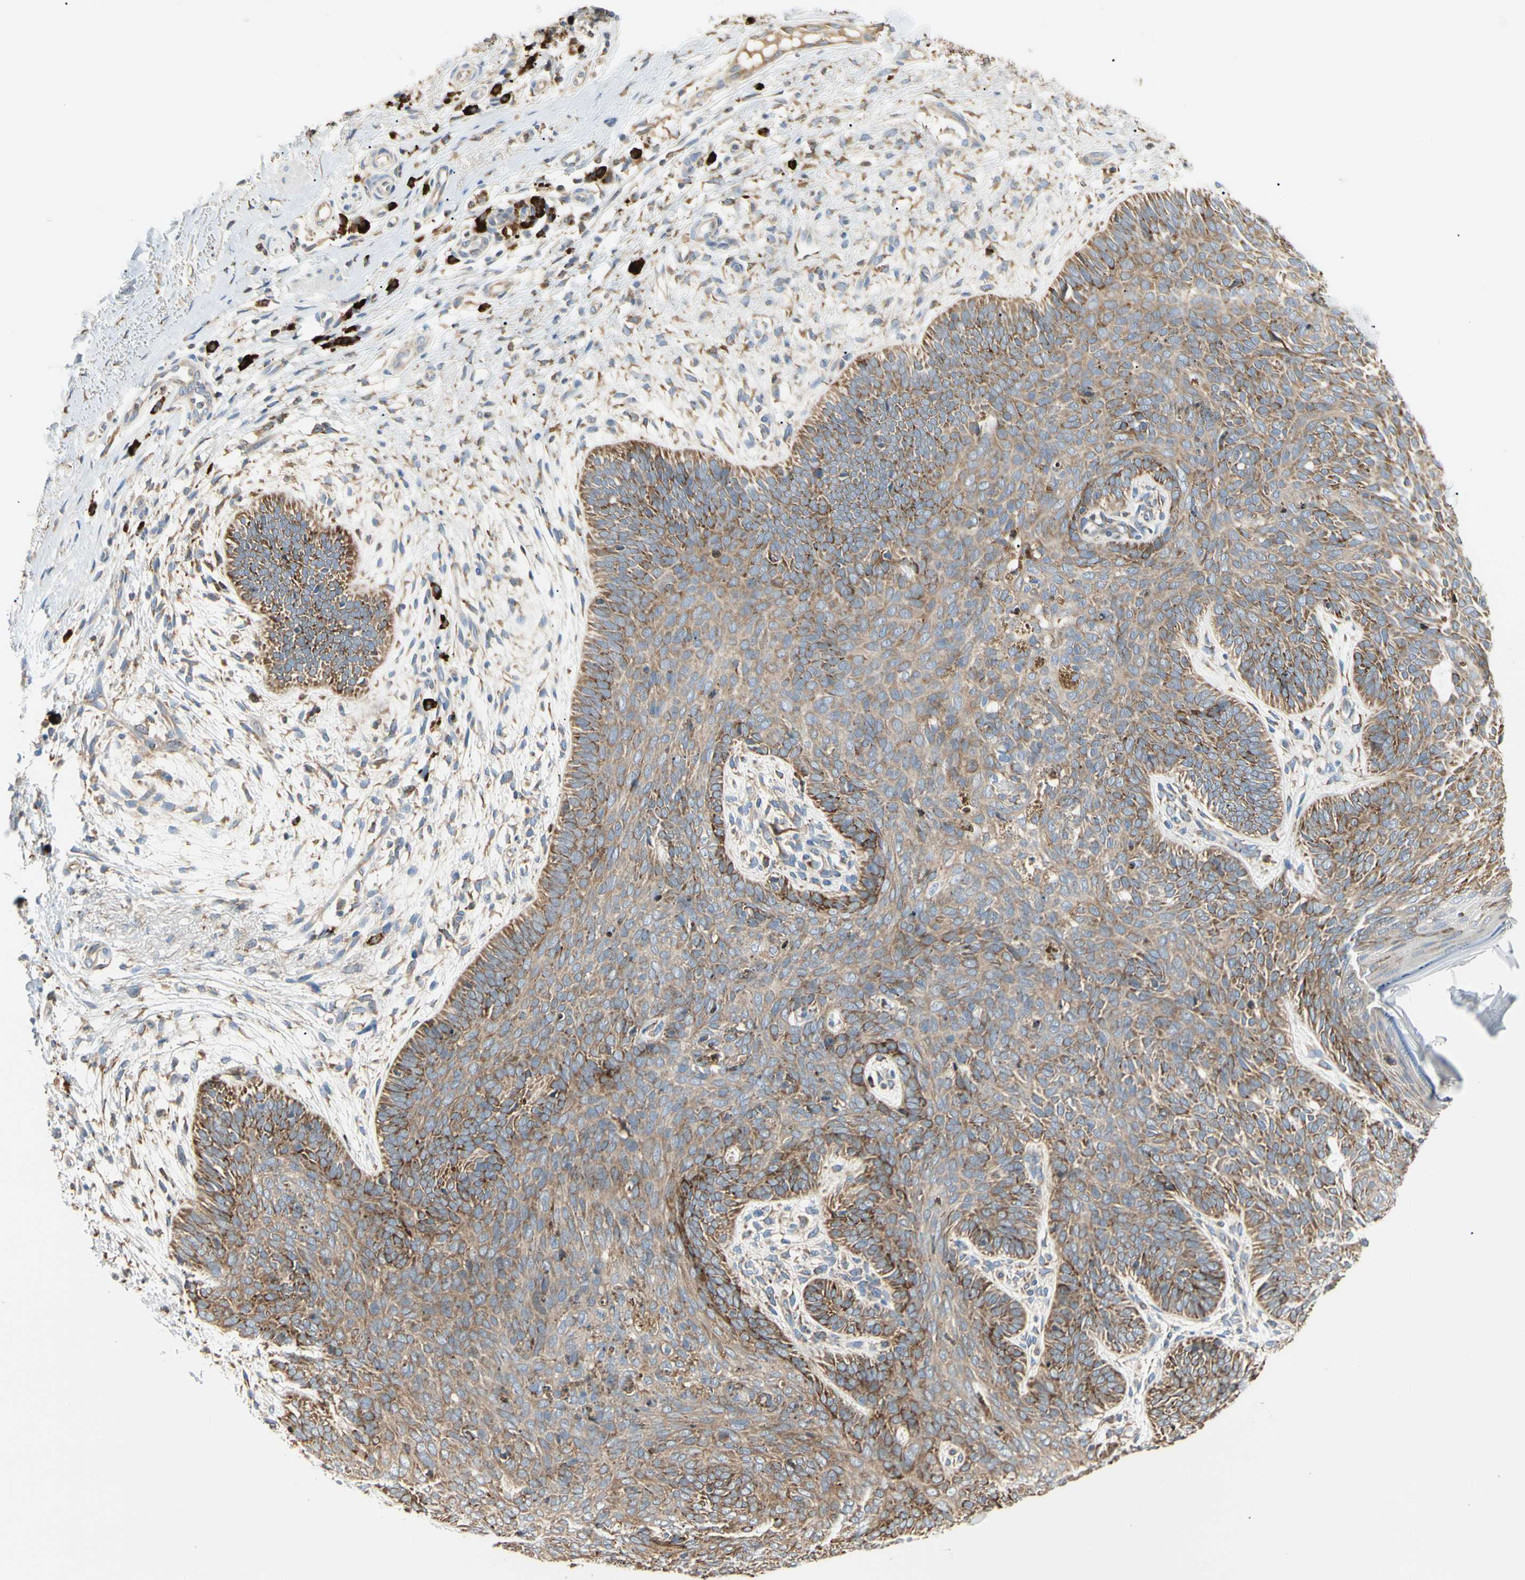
{"staining": {"intensity": "moderate", "quantity": ">75%", "location": "cytoplasmic/membranous"}, "tissue": "skin cancer", "cell_type": "Tumor cells", "image_type": "cancer", "snomed": [{"axis": "morphology", "description": "Normal tissue, NOS"}, {"axis": "morphology", "description": "Basal cell carcinoma"}, {"axis": "topography", "description": "Skin"}], "caption": "The image reveals immunohistochemical staining of basal cell carcinoma (skin). There is moderate cytoplasmic/membranous positivity is appreciated in approximately >75% of tumor cells. (IHC, brightfield microscopy, high magnification).", "gene": "HSP90B1", "patient": {"sex": "male", "age": 52}}